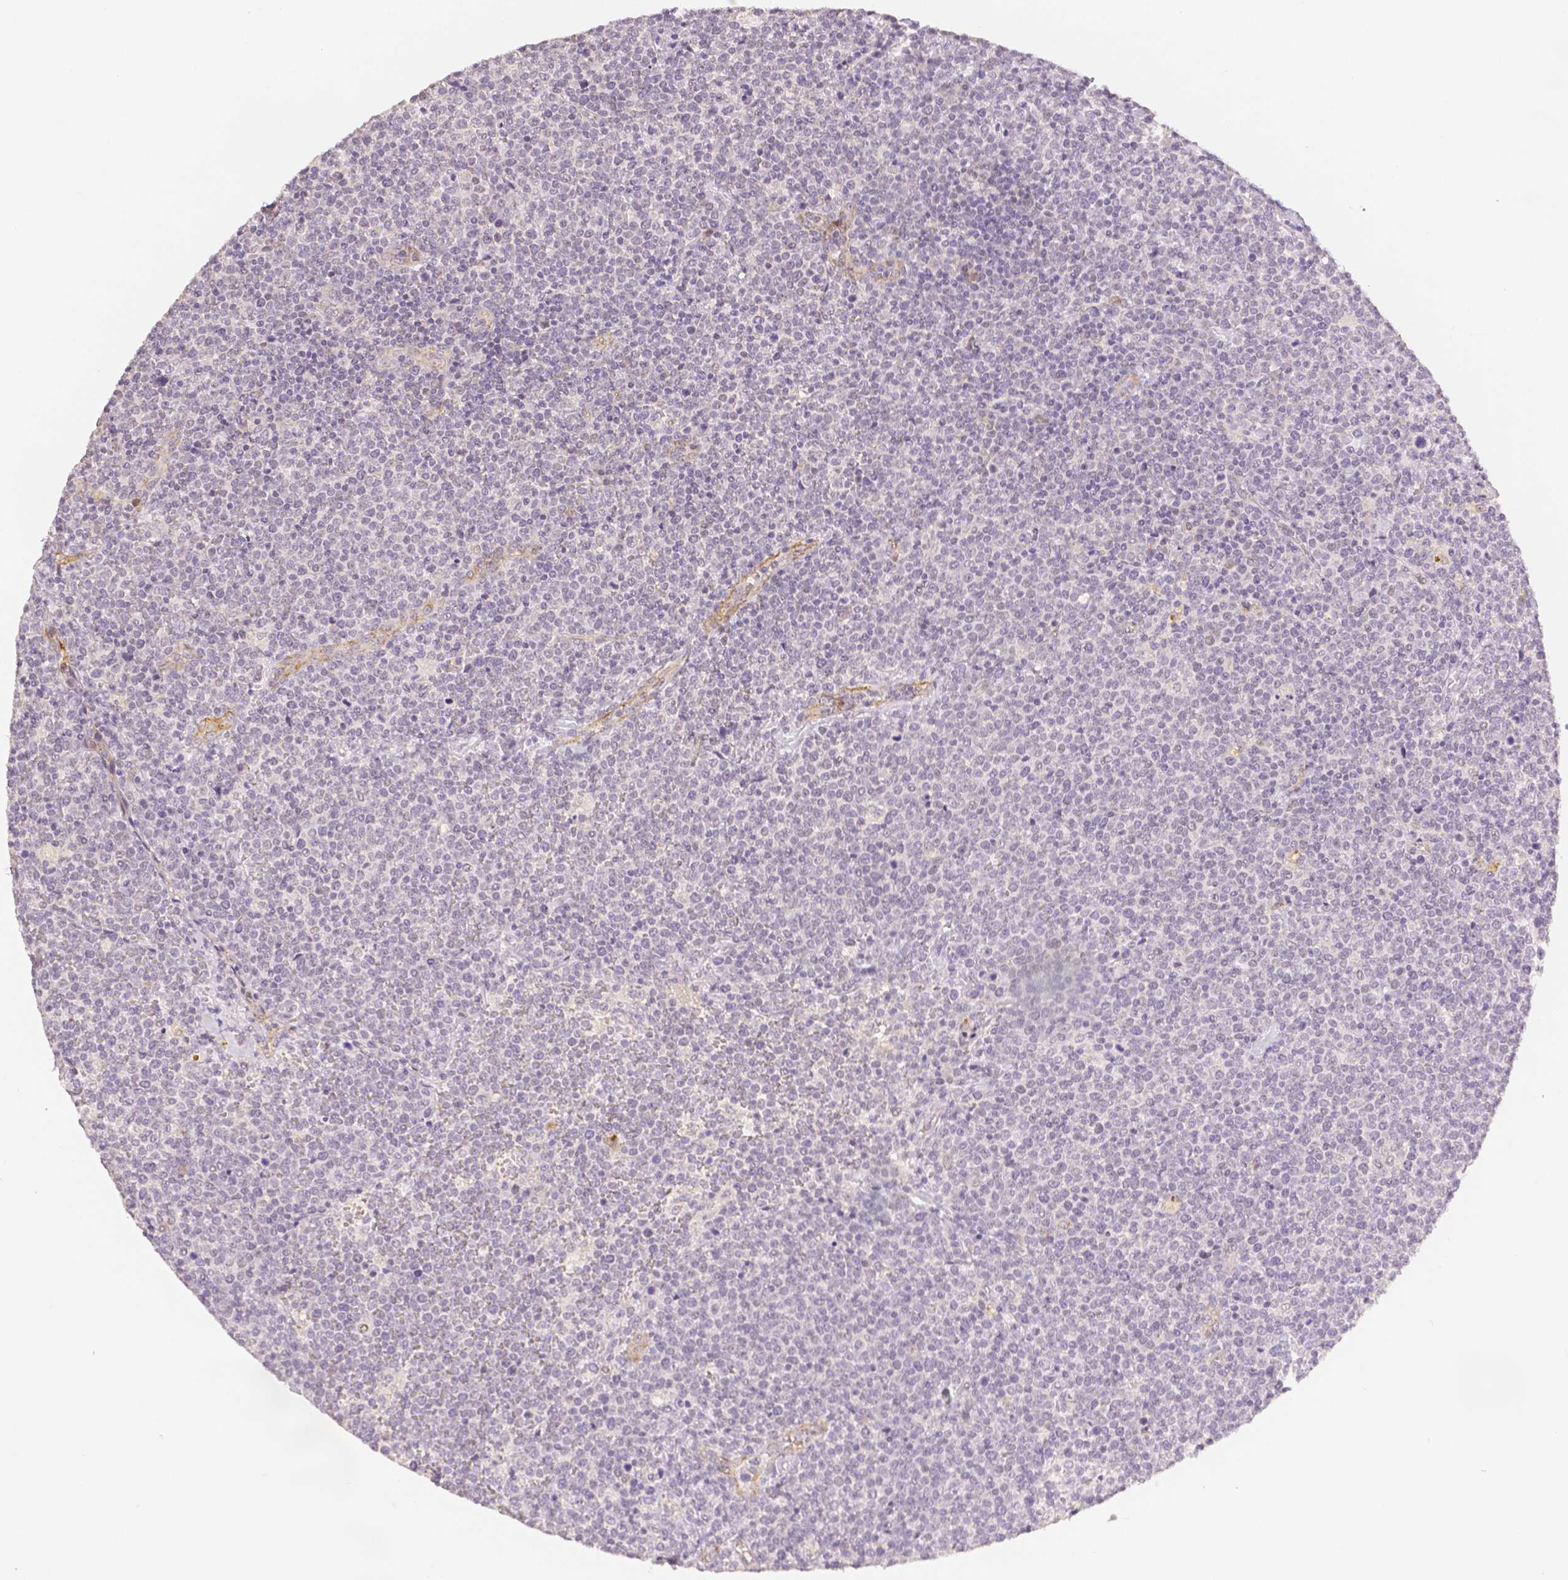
{"staining": {"intensity": "negative", "quantity": "none", "location": "none"}, "tissue": "lymphoma", "cell_type": "Tumor cells", "image_type": "cancer", "snomed": [{"axis": "morphology", "description": "Malignant lymphoma, non-Hodgkin's type, High grade"}, {"axis": "topography", "description": "Lymph node"}], "caption": "Micrograph shows no significant protein expression in tumor cells of high-grade malignant lymphoma, non-Hodgkin's type. (Brightfield microscopy of DAB immunohistochemistry (IHC) at high magnification).", "gene": "OCLN", "patient": {"sex": "male", "age": 61}}